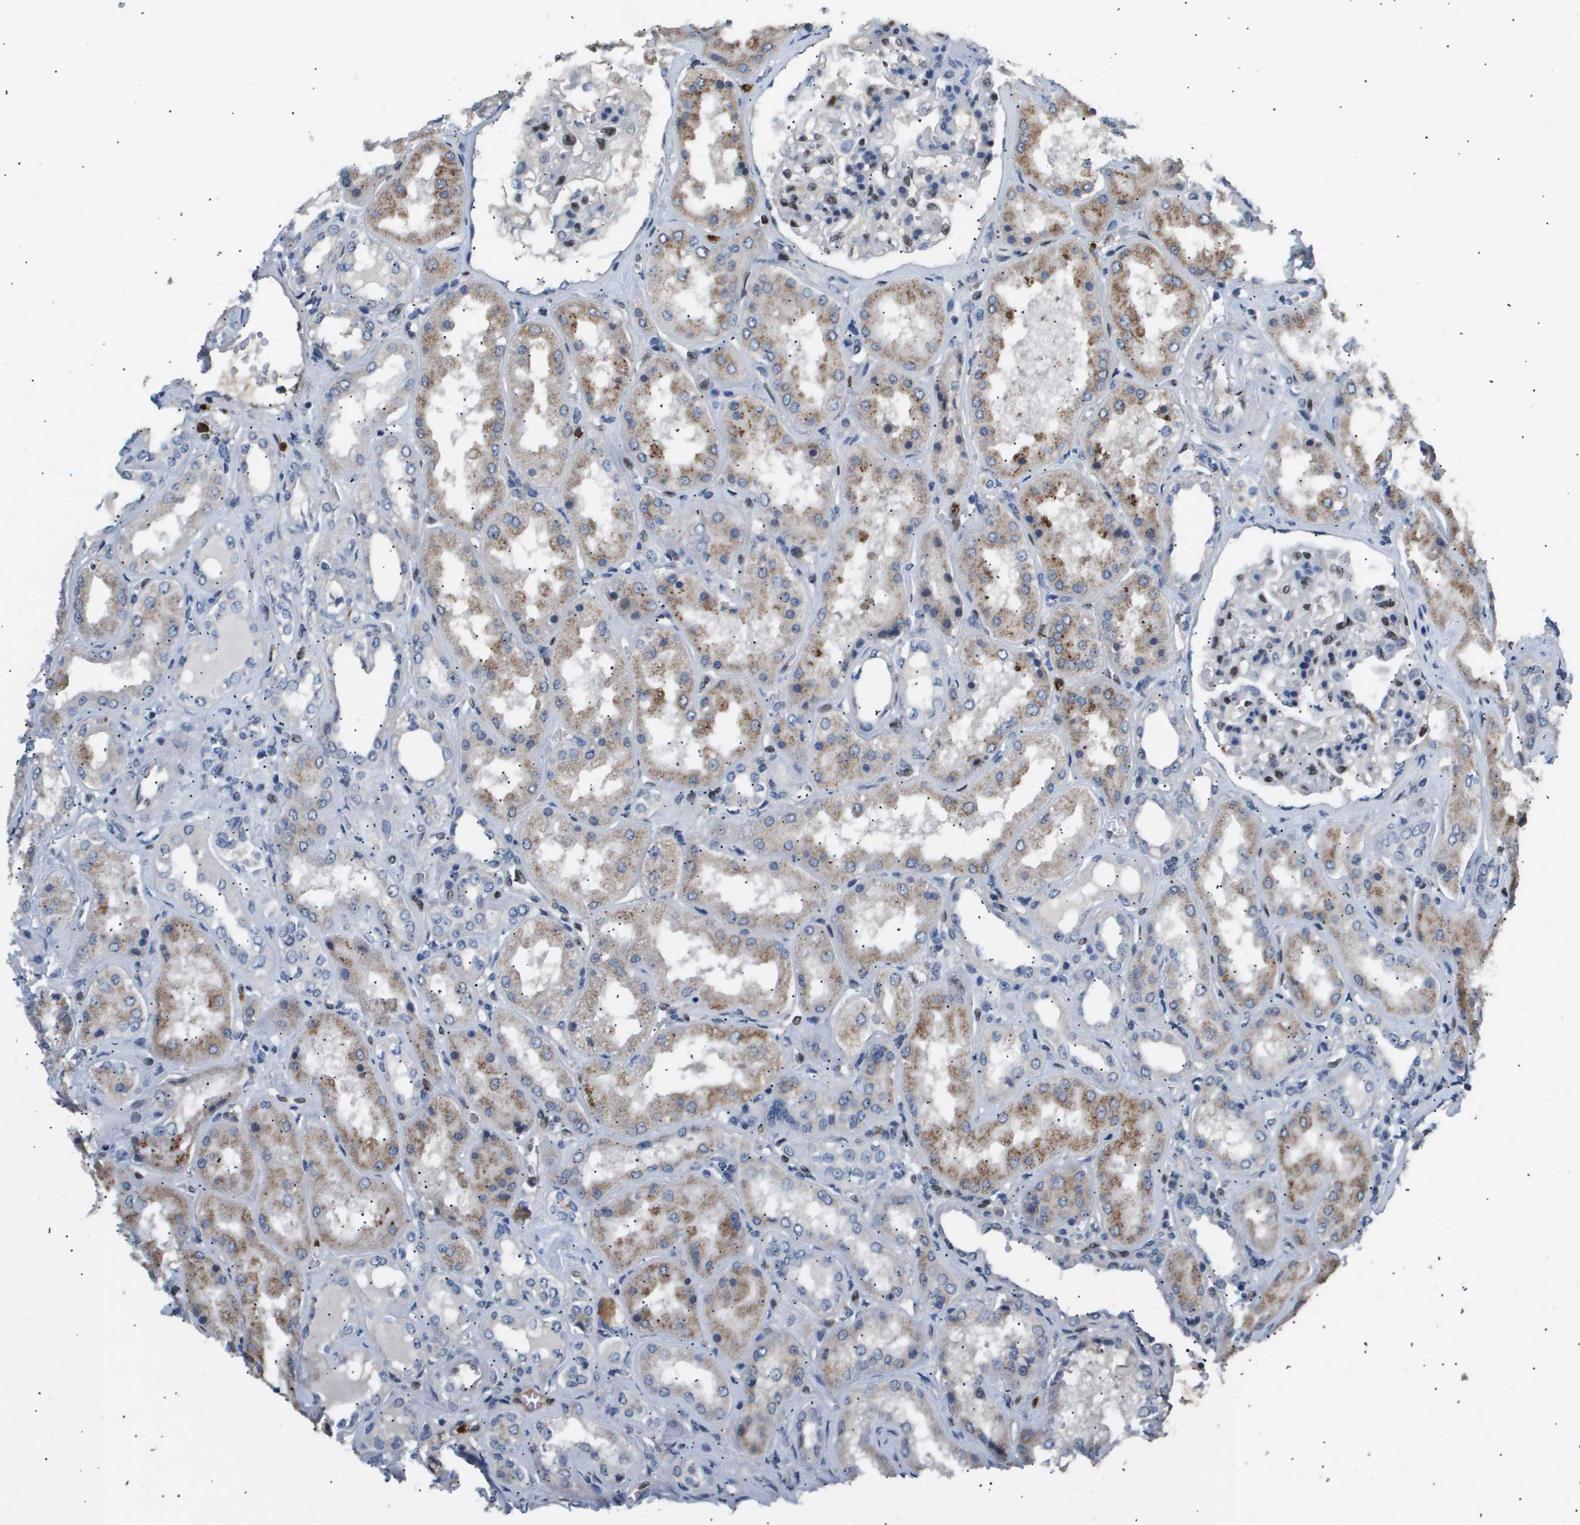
{"staining": {"intensity": "moderate", "quantity": "25%-75%", "location": "nuclear"}, "tissue": "kidney", "cell_type": "Cells in glomeruli", "image_type": "normal", "snomed": [{"axis": "morphology", "description": "Normal tissue, NOS"}, {"axis": "topography", "description": "Kidney"}], "caption": "Immunohistochemistry (IHC) micrograph of benign kidney: kidney stained using IHC displays medium levels of moderate protein expression localized specifically in the nuclear of cells in glomeruli, appearing as a nuclear brown color.", "gene": "ERG", "patient": {"sex": "female", "age": 56}}